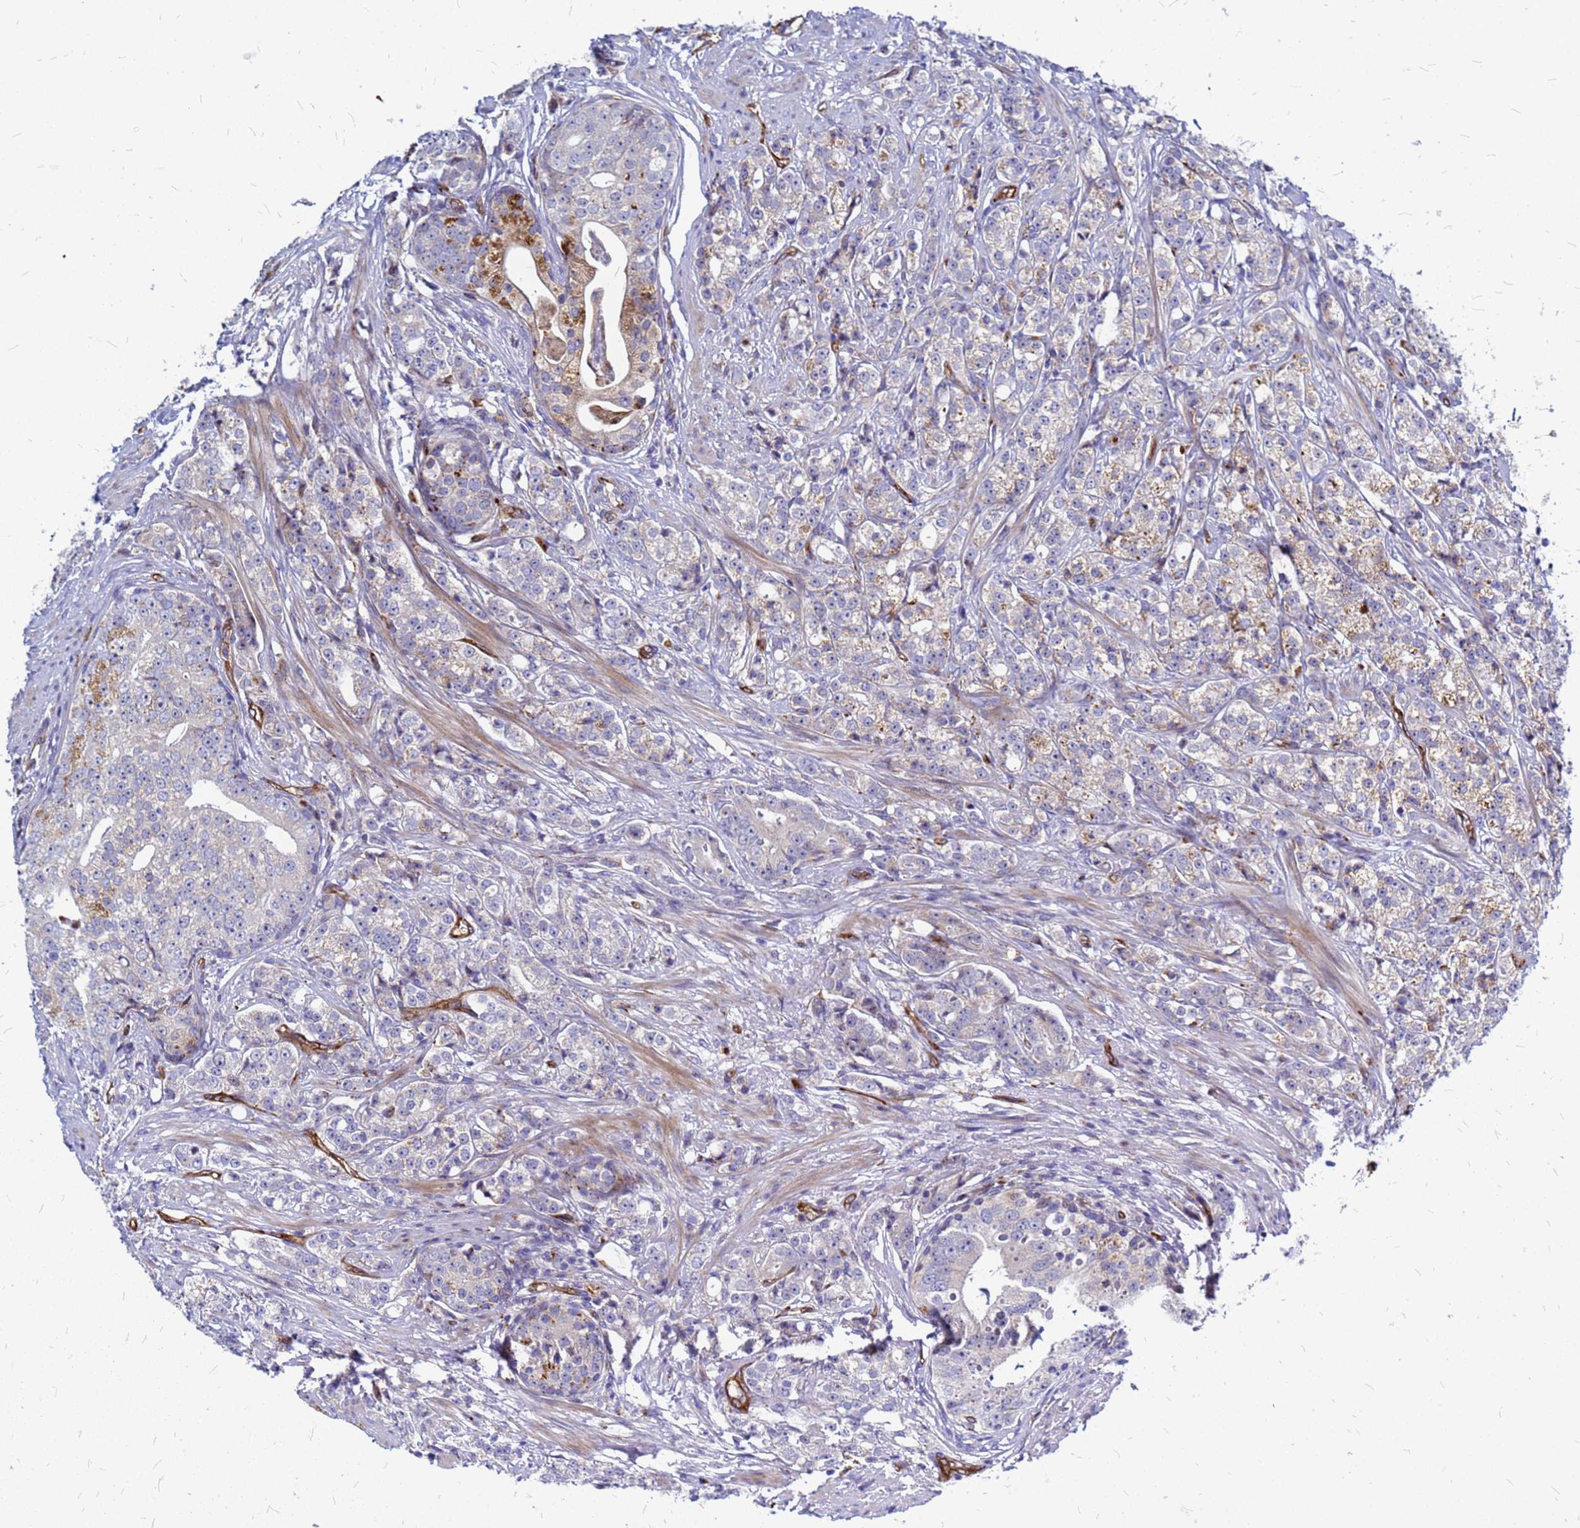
{"staining": {"intensity": "moderate", "quantity": "<25%", "location": "cytoplasmic/membranous"}, "tissue": "prostate cancer", "cell_type": "Tumor cells", "image_type": "cancer", "snomed": [{"axis": "morphology", "description": "Adenocarcinoma, High grade"}, {"axis": "topography", "description": "Prostate"}], "caption": "IHC histopathology image of prostate cancer stained for a protein (brown), which shows low levels of moderate cytoplasmic/membranous staining in approximately <25% of tumor cells.", "gene": "NOSTRIN", "patient": {"sex": "male", "age": 69}}